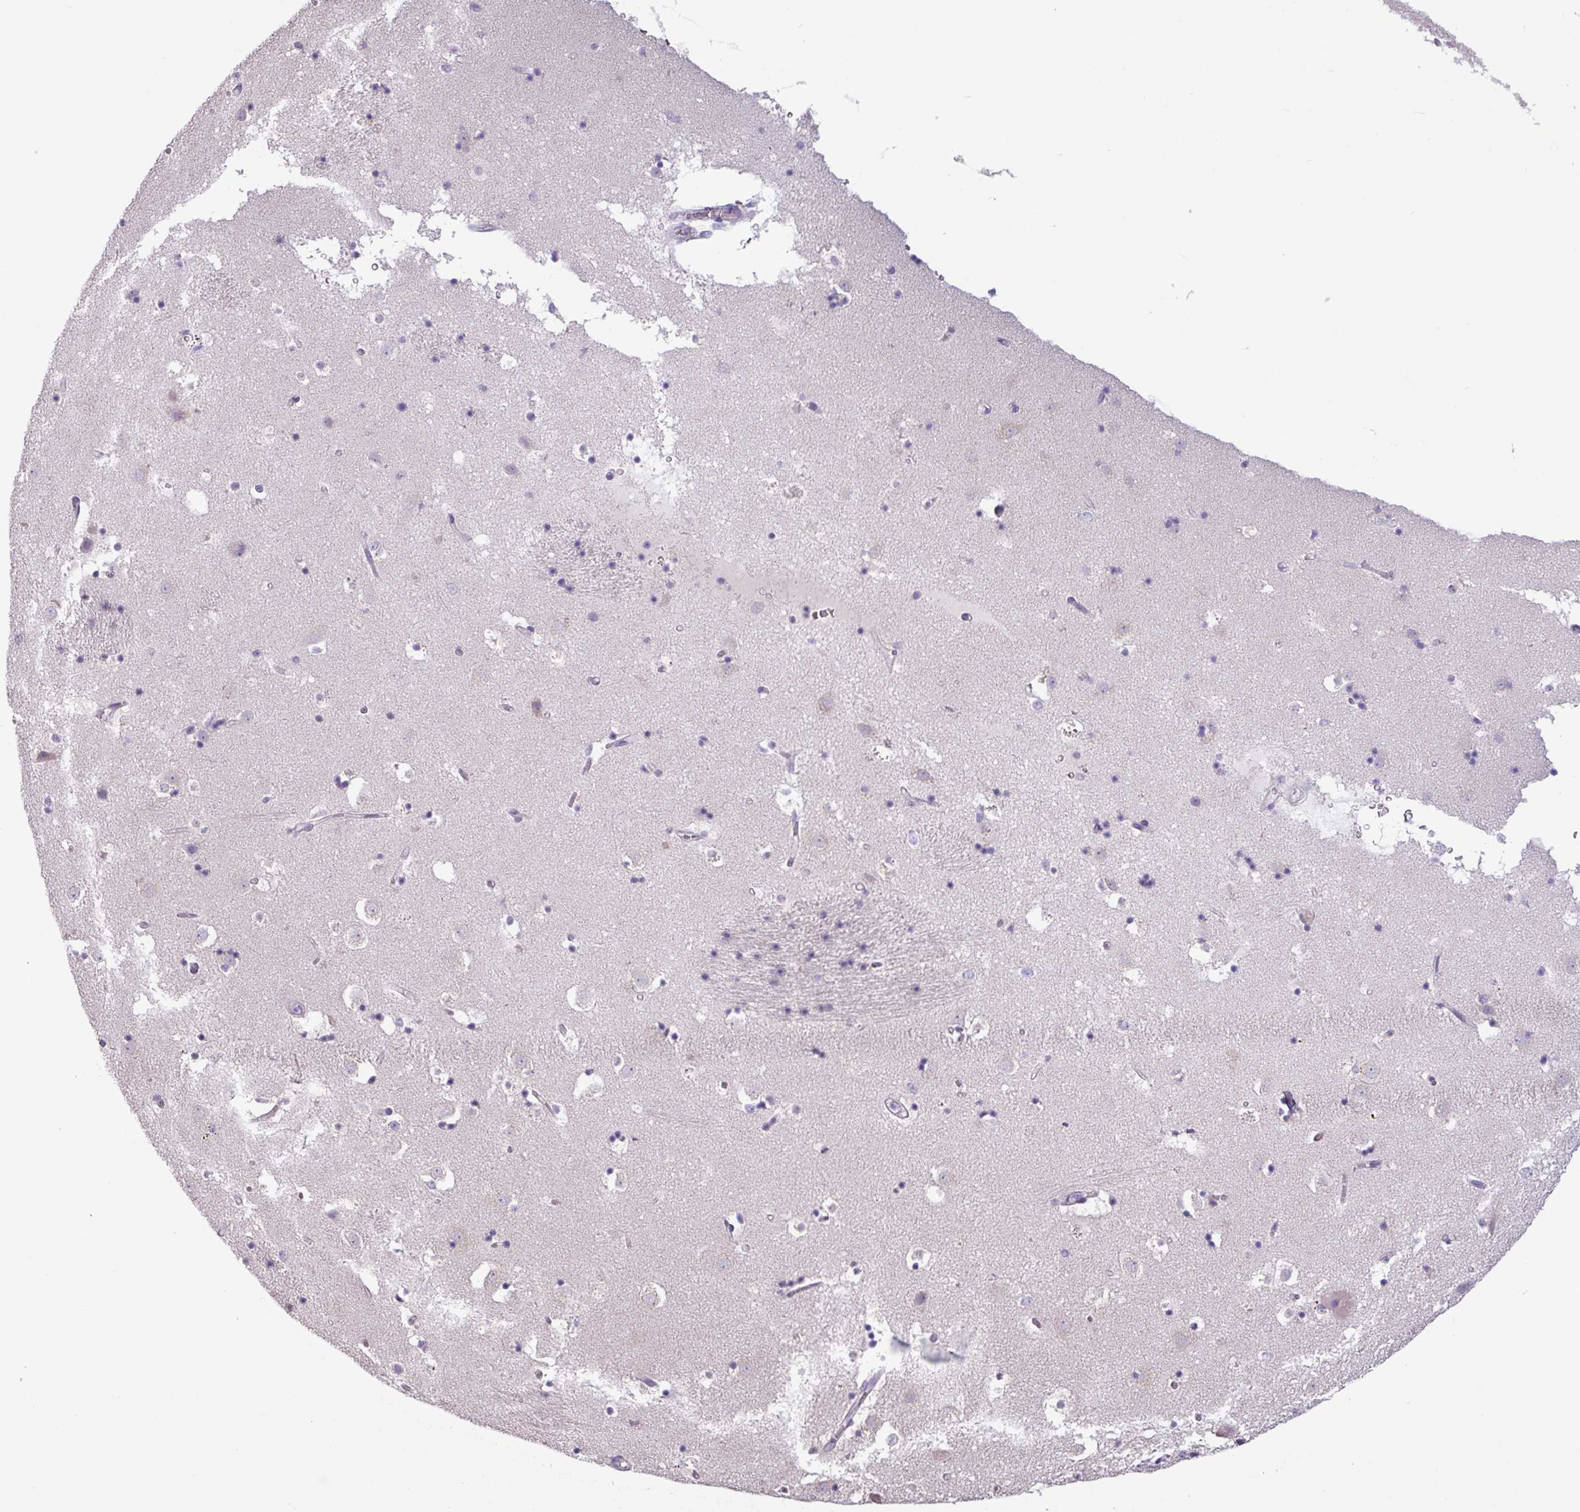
{"staining": {"intensity": "negative", "quantity": "none", "location": "none"}, "tissue": "caudate", "cell_type": "Glial cells", "image_type": "normal", "snomed": [{"axis": "morphology", "description": "Normal tissue, NOS"}, {"axis": "topography", "description": "Lateral ventricle wall"}], "caption": "Immunohistochemistry image of unremarkable human caudate stained for a protein (brown), which exhibits no positivity in glial cells. Nuclei are stained in blue.", "gene": "C20orf27", "patient": {"sex": "male", "age": 58}}